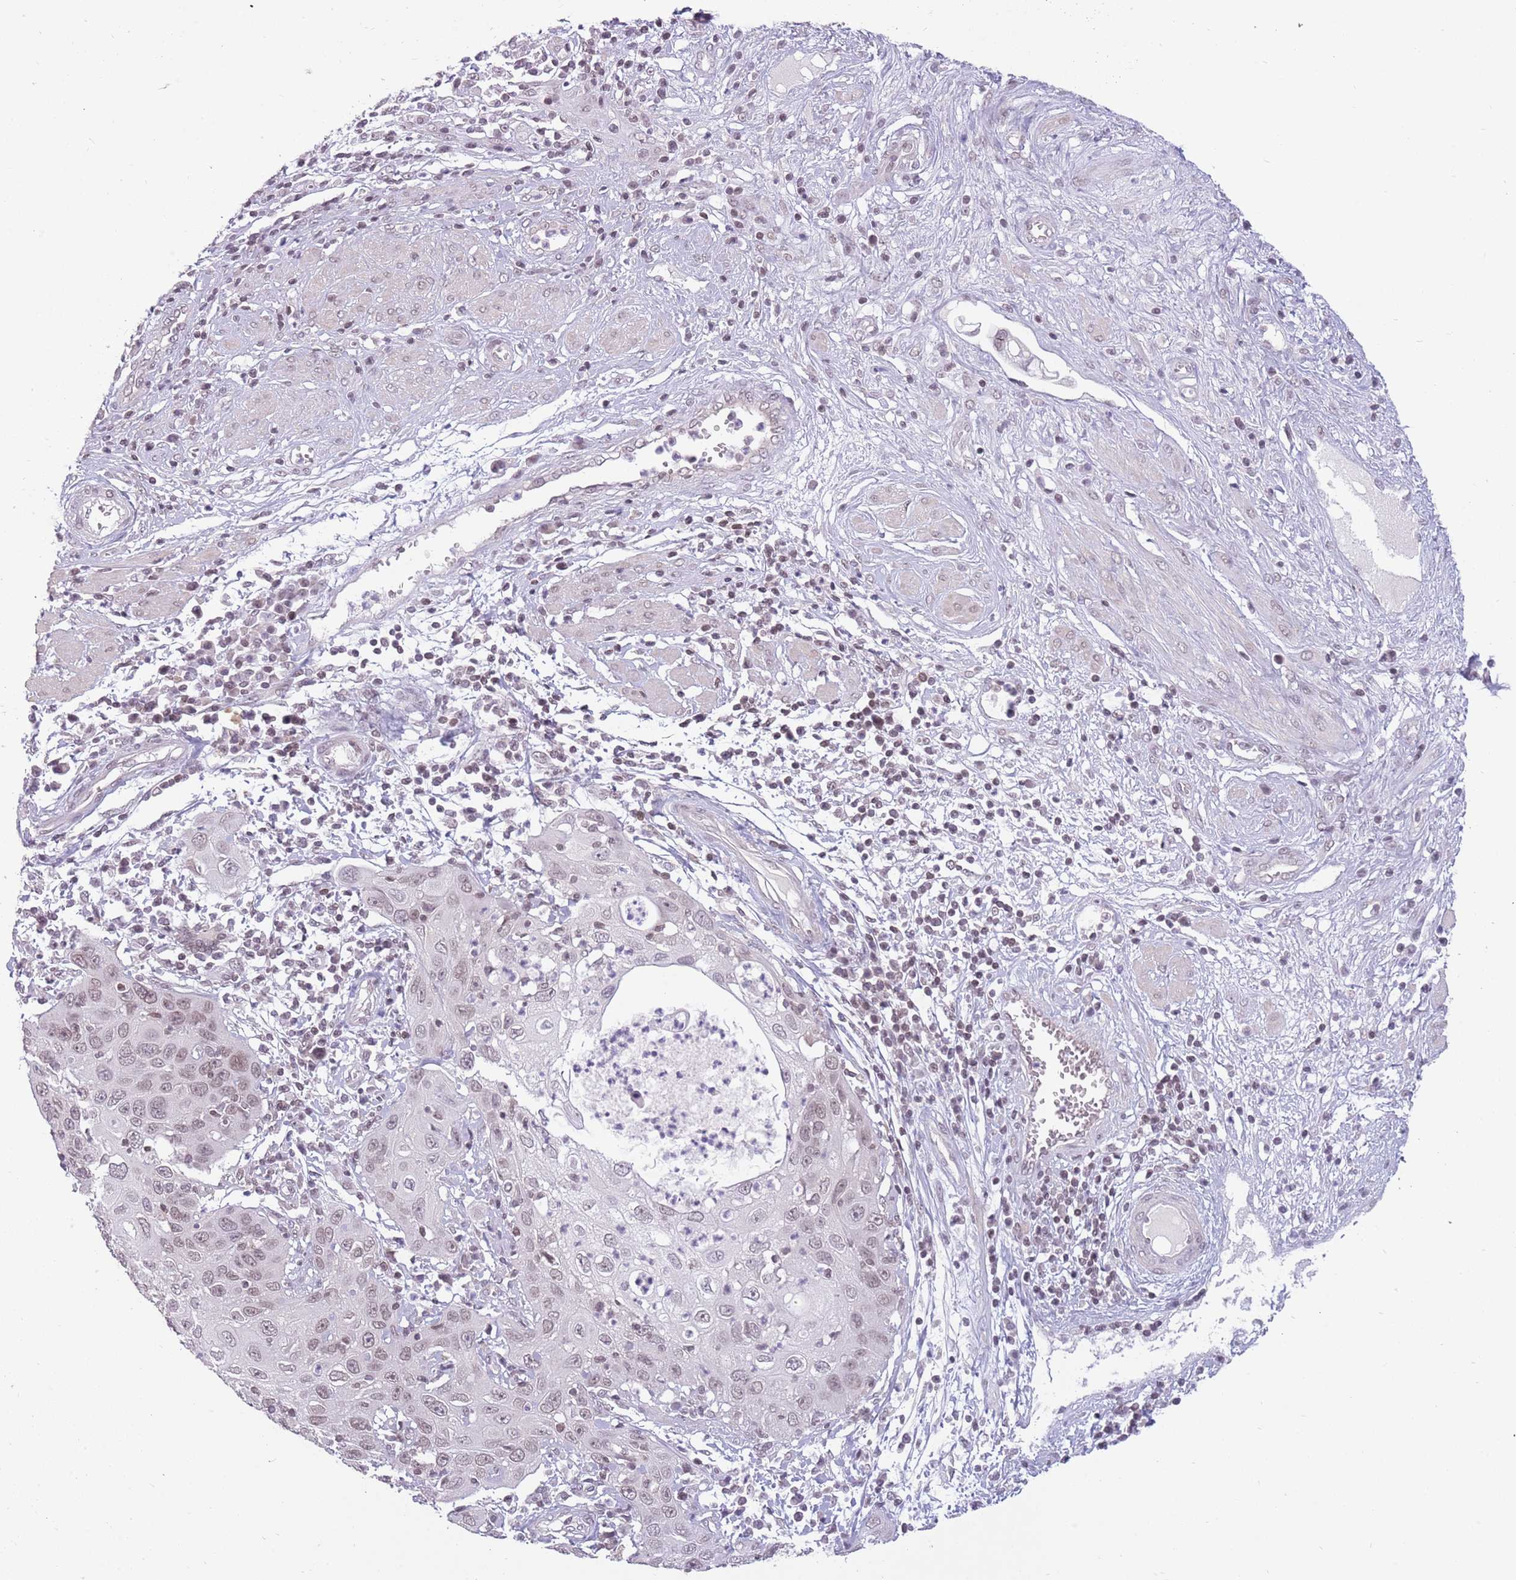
{"staining": {"intensity": "weak", "quantity": "25%-75%", "location": "nuclear"}, "tissue": "cervical cancer", "cell_type": "Tumor cells", "image_type": "cancer", "snomed": [{"axis": "morphology", "description": "Squamous cell carcinoma, NOS"}, {"axis": "topography", "description": "Cervix"}], "caption": "Brown immunohistochemical staining in cervical cancer (squamous cell carcinoma) exhibits weak nuclear staining in approximately 25%-75% of tumor cells.", "gene": "ZNF574", "patient": {"sex": "female", "age": 36}}